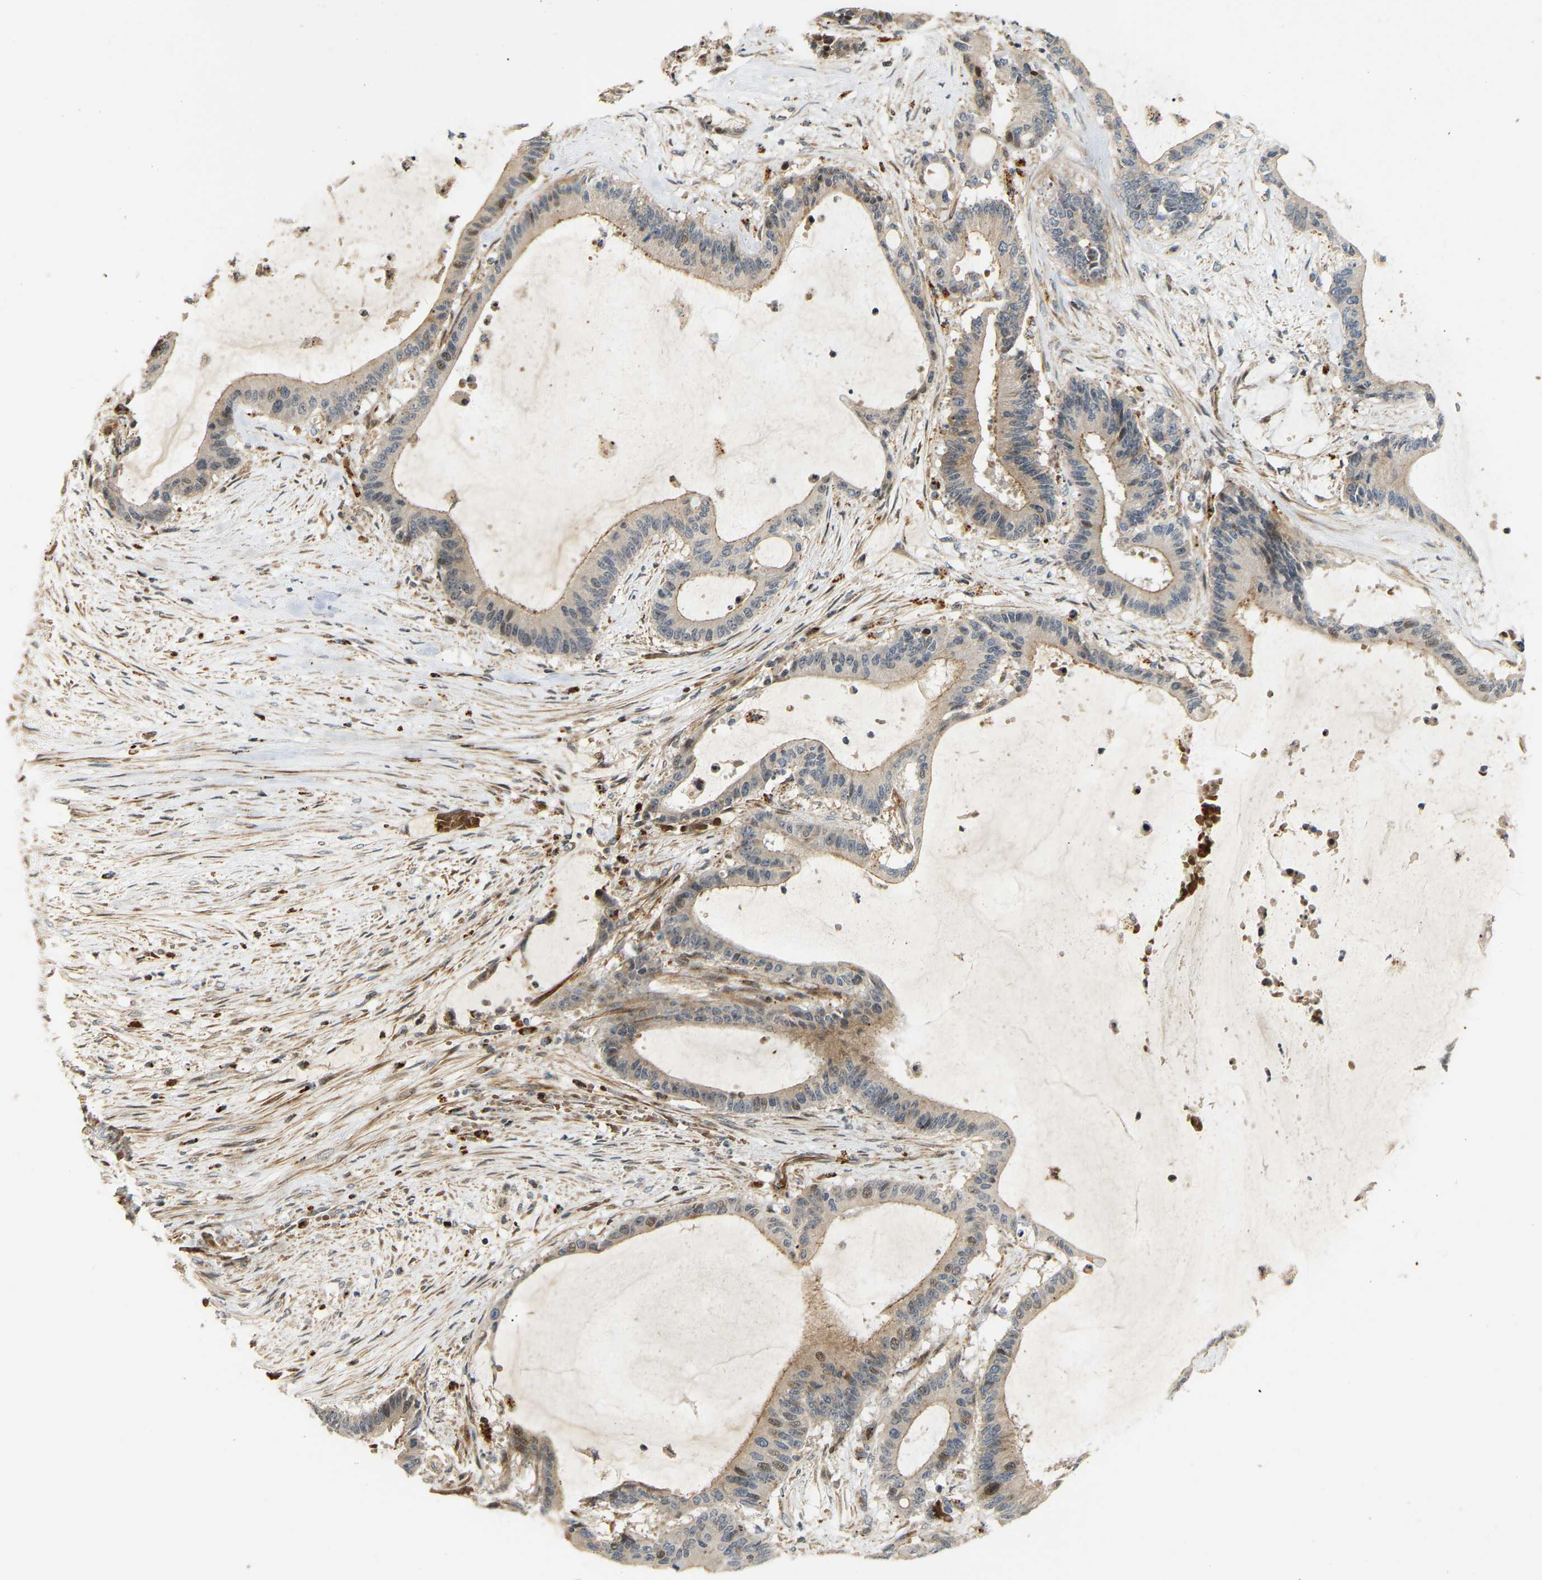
{"staining": {"intensity": "weak", "quantity": ">75%", "location": "cytoplasmic/membranous,nuclear"}, "tissue": "liver cancer", "cell_type": "Tumor cells", "image_type": "cancer", "snomed": [{"axis": "morphology", "description": "Cholangiocarcinoma"}, {"axis": "topography", "description": "Liver"}], "caption": "There is low levels of weak cytoplasmic/membranous and nuclear expression in tumor cells of liver cancer, as demonstrated by immunohistochemical staining (brown color).", "gene": "POGLUT2", "patient": {"sex": "female", "age": 73}}